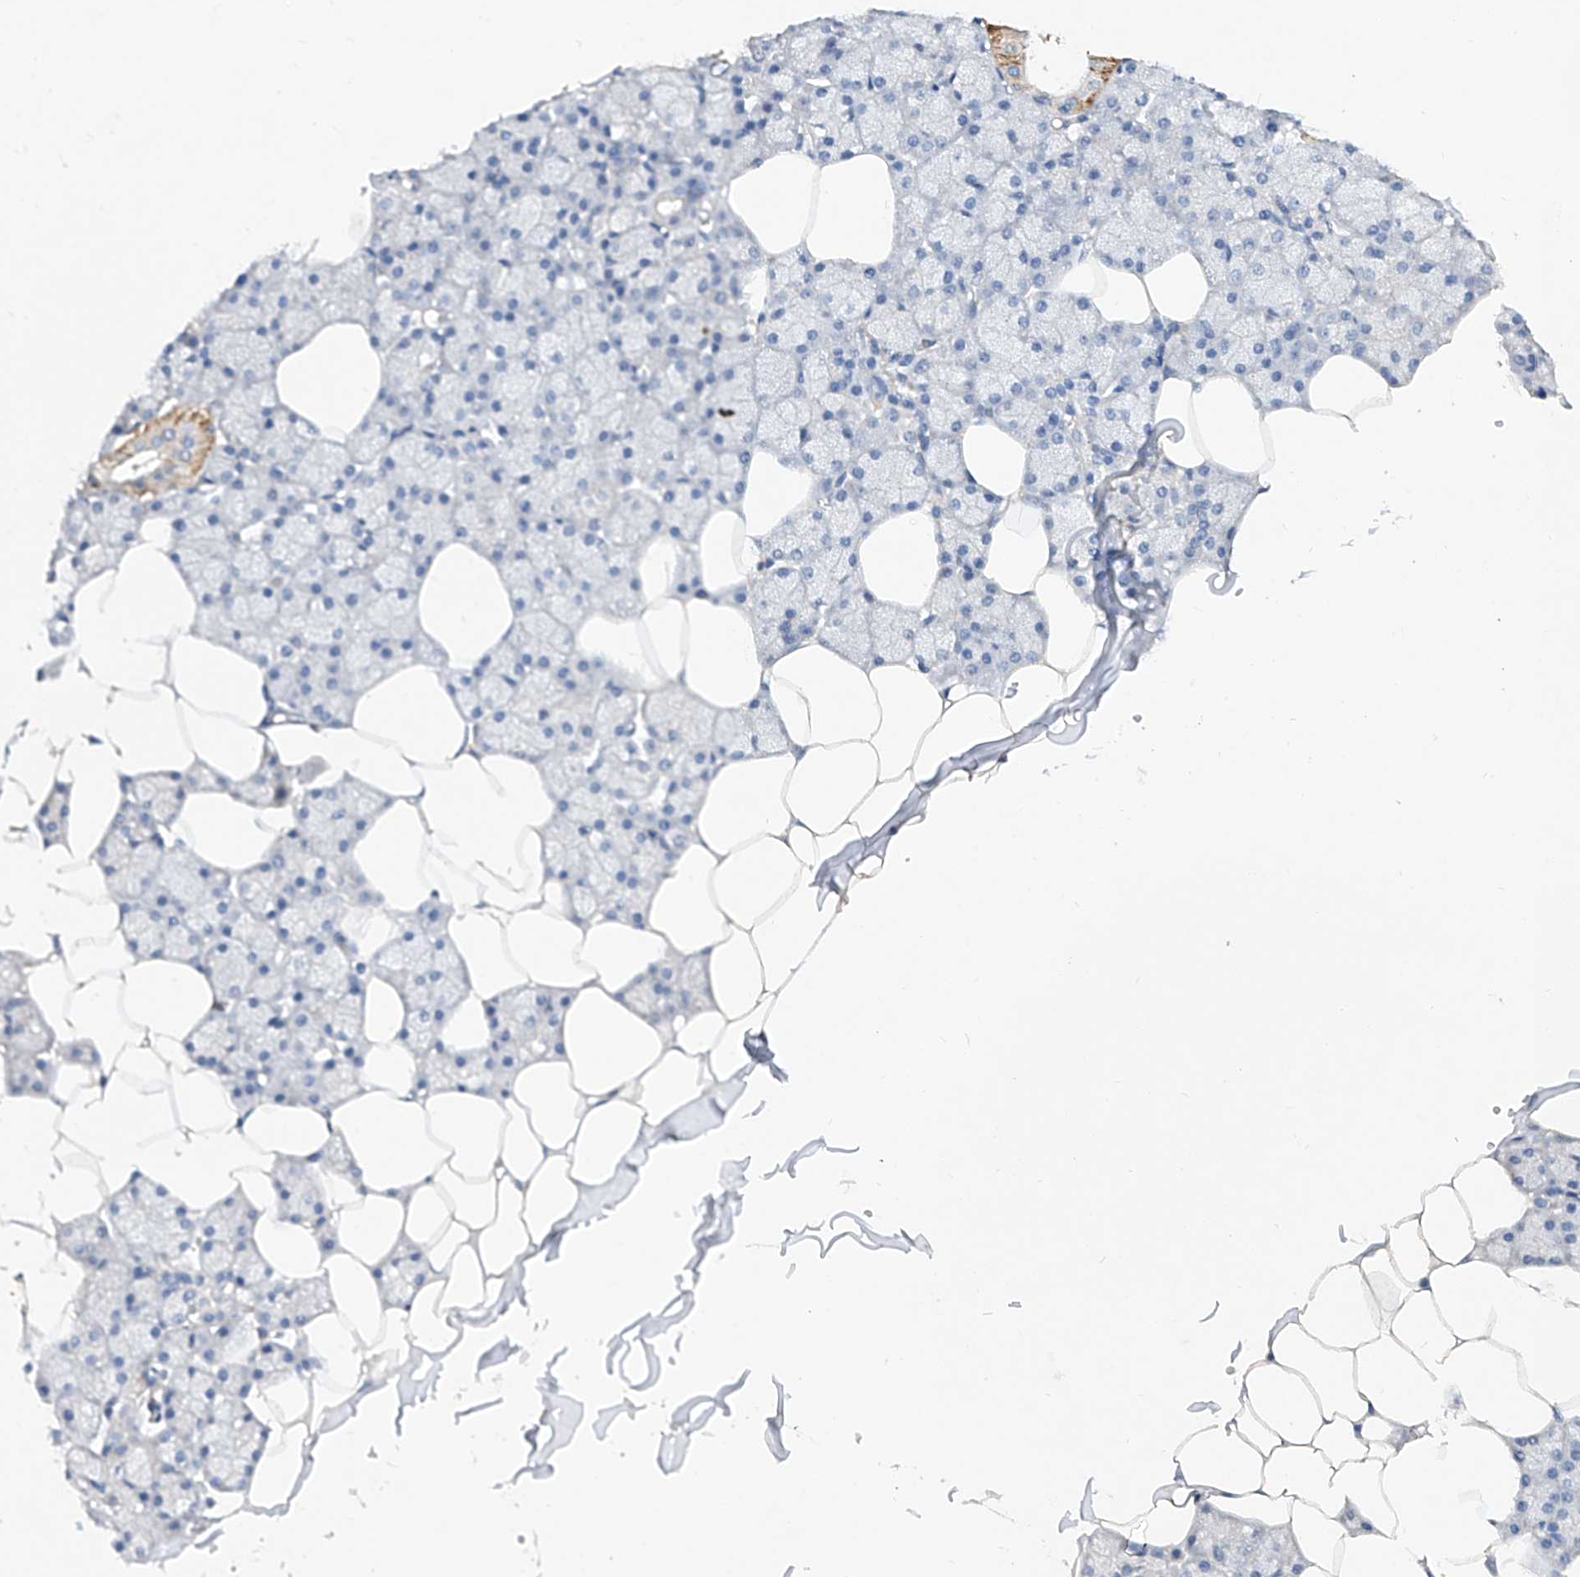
{"staining": {"intensity": "moderate", "quantity": "<25%", "location": "cytoplasmic/membranous"}, "tissue": "salivary gland", "cell_type": "Glandular cells", "image_type": "normal", "snomed": [{"axis": "morphology", "description": "Normal tissue, NOS"}, {"axis": "topography", "description": "Salivary gland"}], "caption": "Benign salivary gland displays moderate cytoplasmic/membranous staining in approximately <25% of glandular cells, visualized by immunohistochemistry. (brown staining indicates protein expression, while blue staining denotes nuclei).", "gene": "AMD1", "patient": {"sex": "male", "age": 62}}